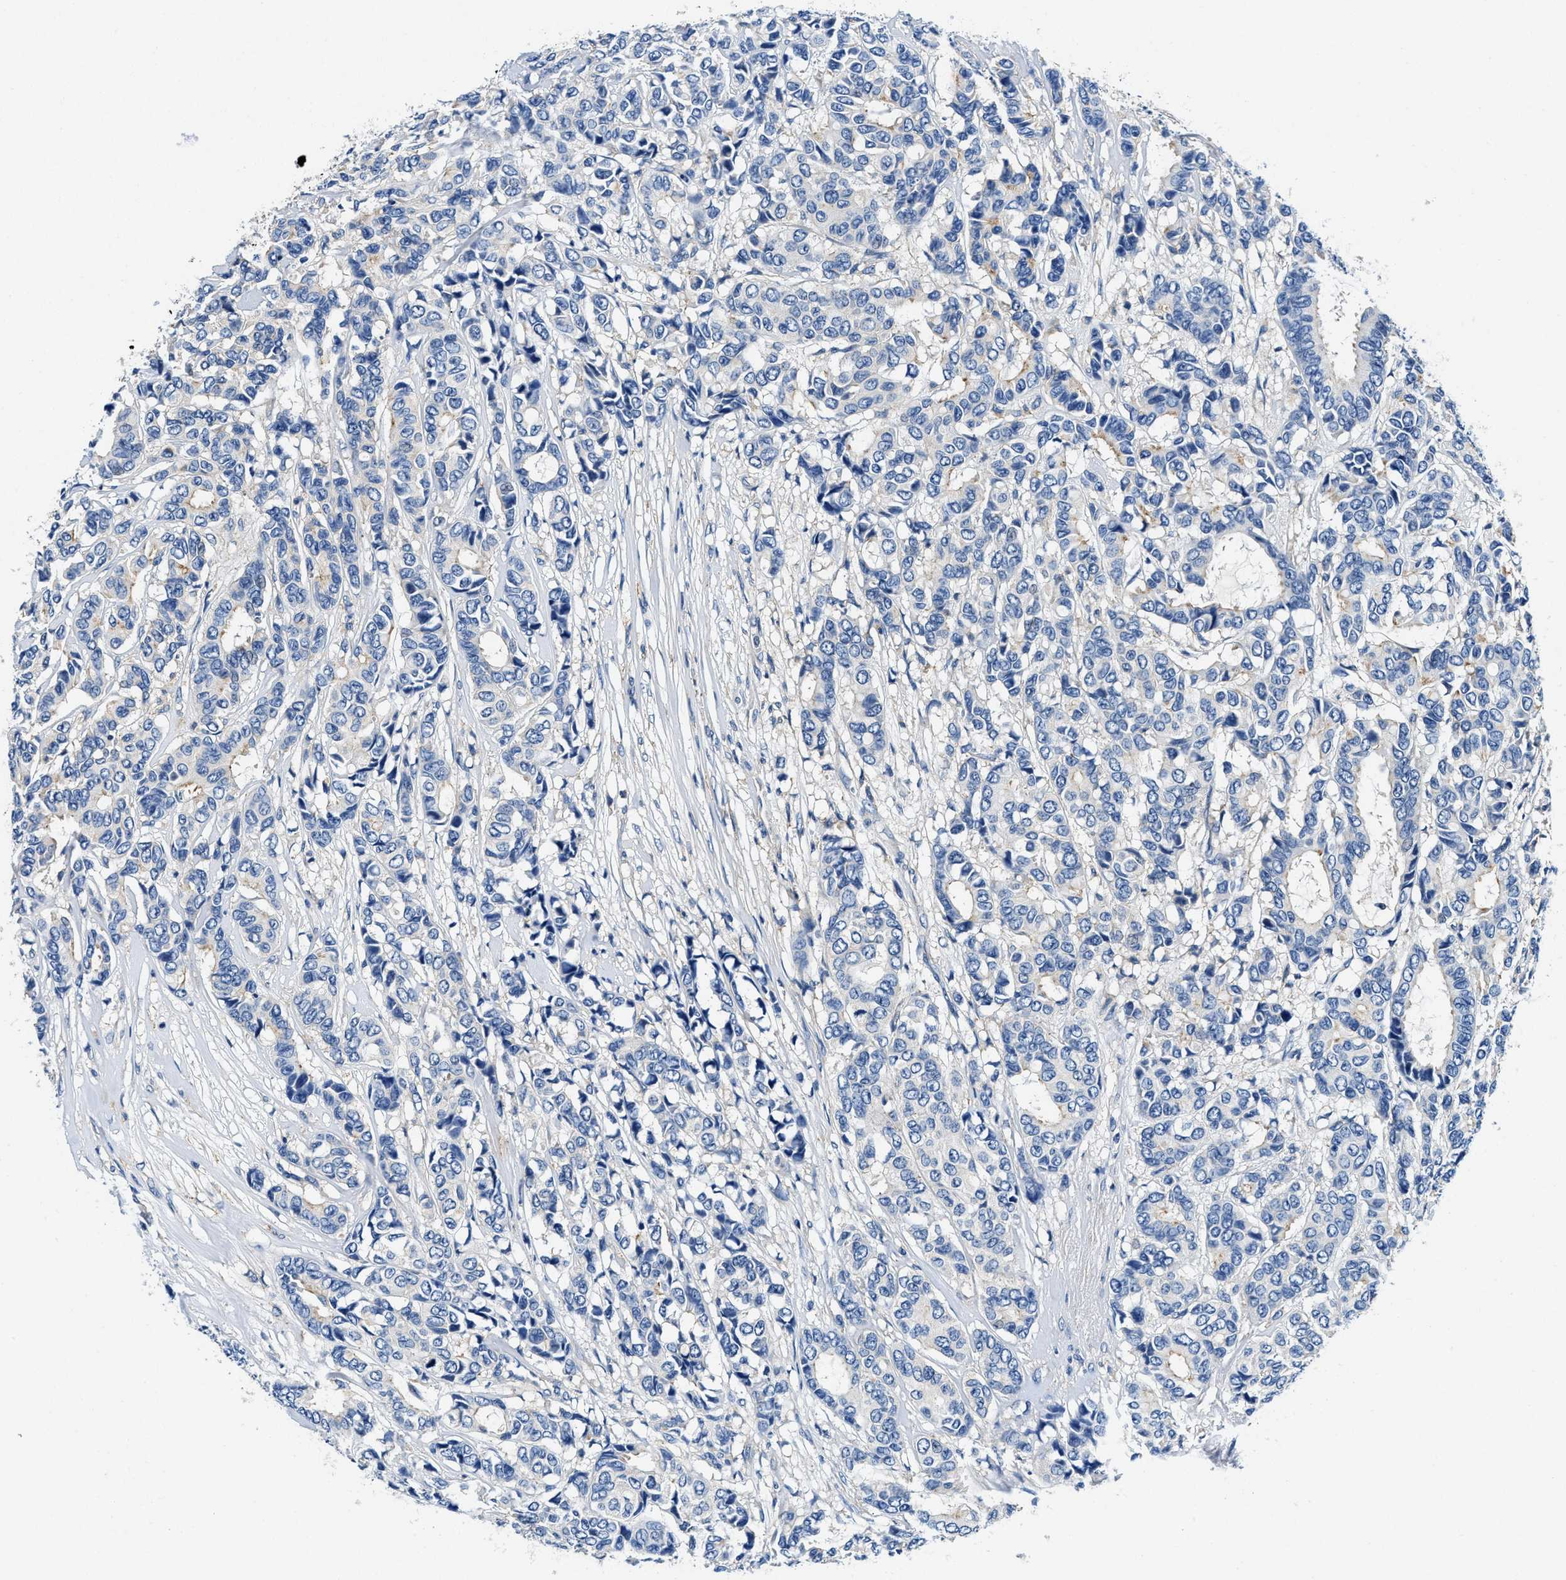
{"staining": {"intensity": "weak", "quantity": "<25%", "location": "cytoplasmic/membranous"}, "tissue": "breast cancer", "cell_type": "Tumor cells", "image_type": "cancer", "snomed": [{"axis": "morphology", "description": "Duct carcinoma"}, {"axis": "topography", "description": "Breast"}], "caption": "Tumor cells are negative for protein expression in human infiltrating ductal carcinoma (breast). The staining is performed using DAB (3,3'-diaminobenzidine) brown chromogen with nuclei counter-stained in using hematoxylin.", "gene": "ZFAND3", "patient": {"sex": "female", "age": 87}}